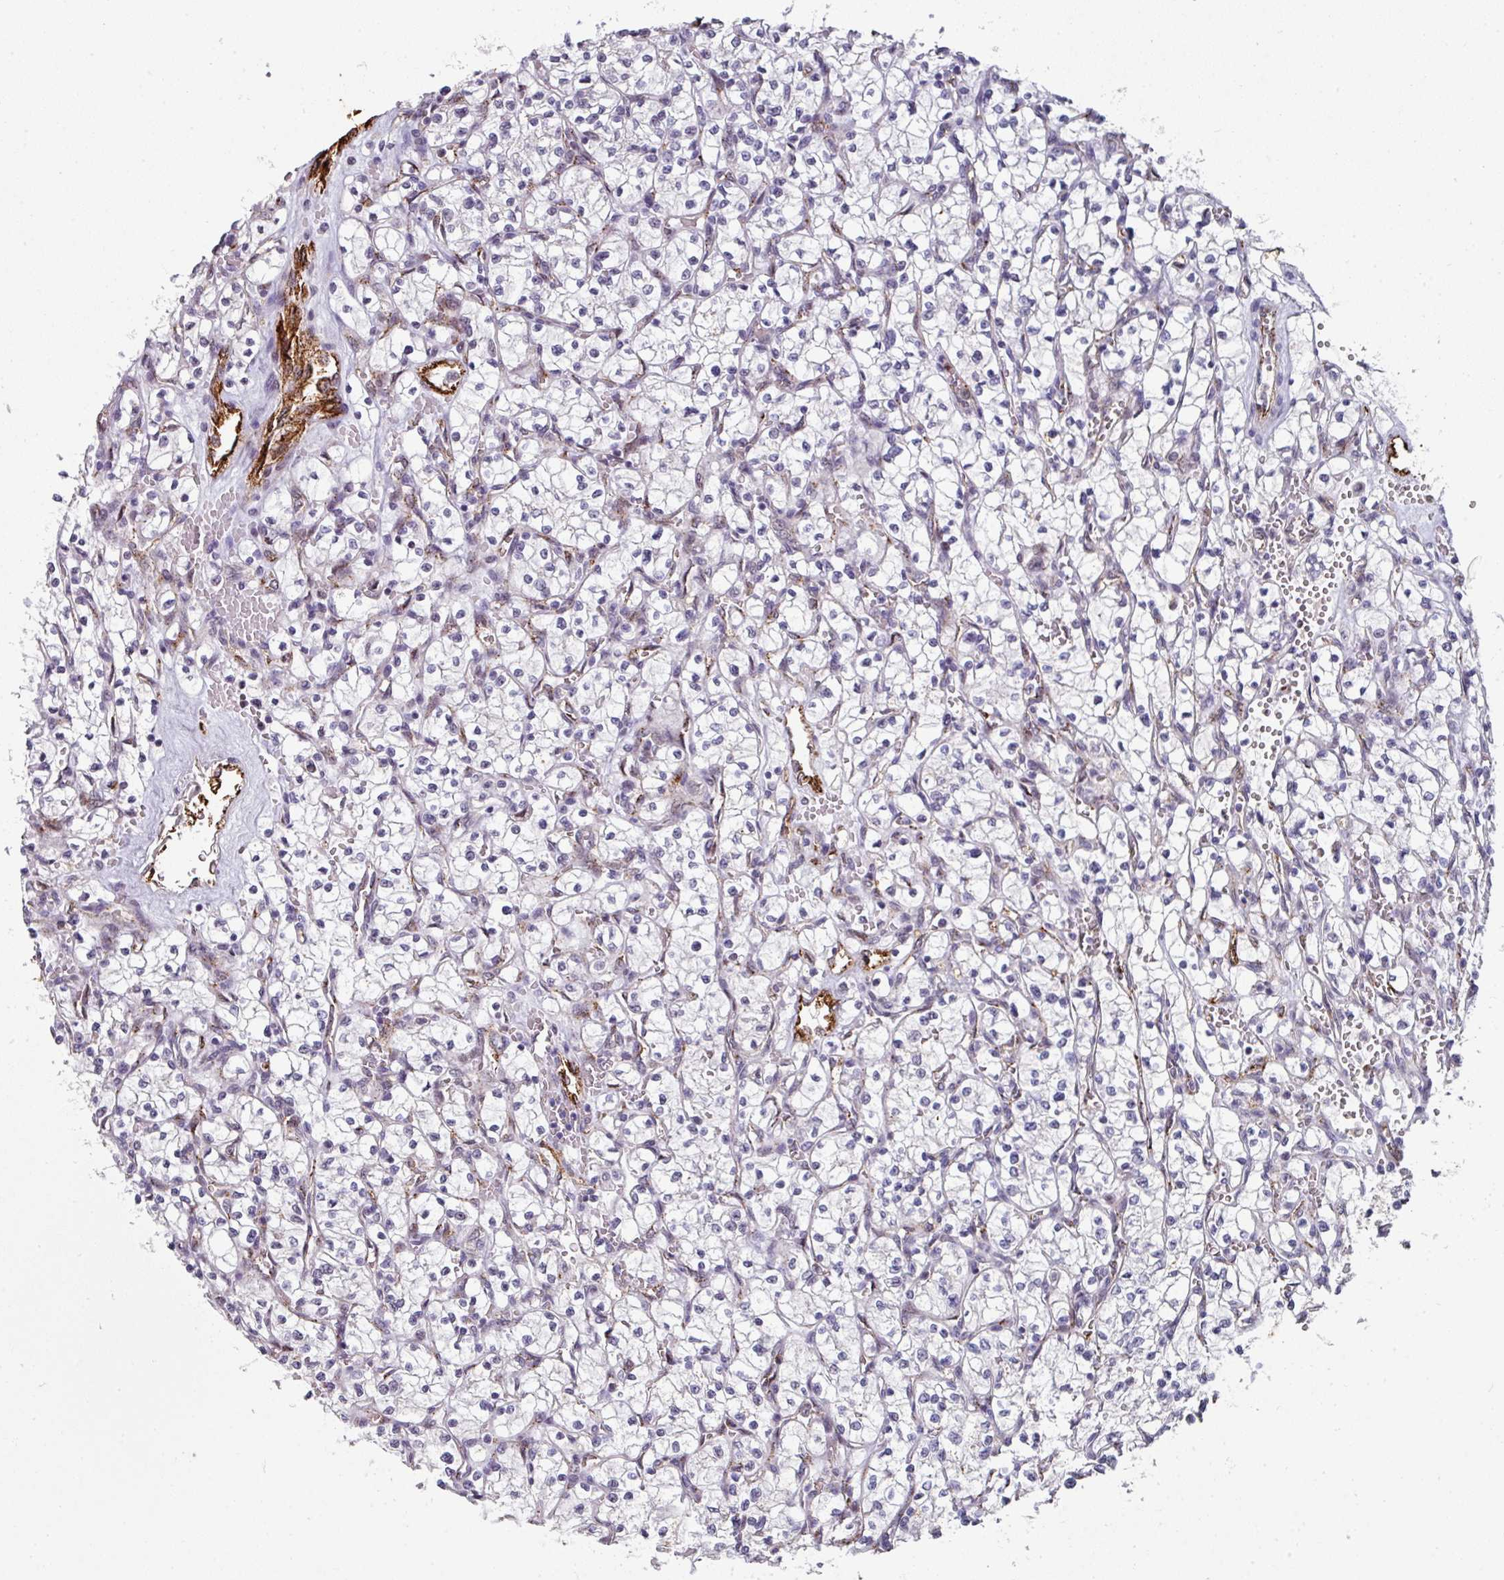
{"staining": {"intensity": "negative", "quantity": "none", "location": "none"}, "tissue": "renal cancer", "cell_type": "Tumor cells", "image_type": "cancer", "snomed": [{"axis": "morphology", "description": "Adenocarcinoma, NOS"}, {"axis": "topography", "description": "Kidney"}], "caption": "Tumor cells show no significant staining in renal adenocarcinoma.", "gene": "SIDT2", "patient": {"sex": "female", "age": 64}}